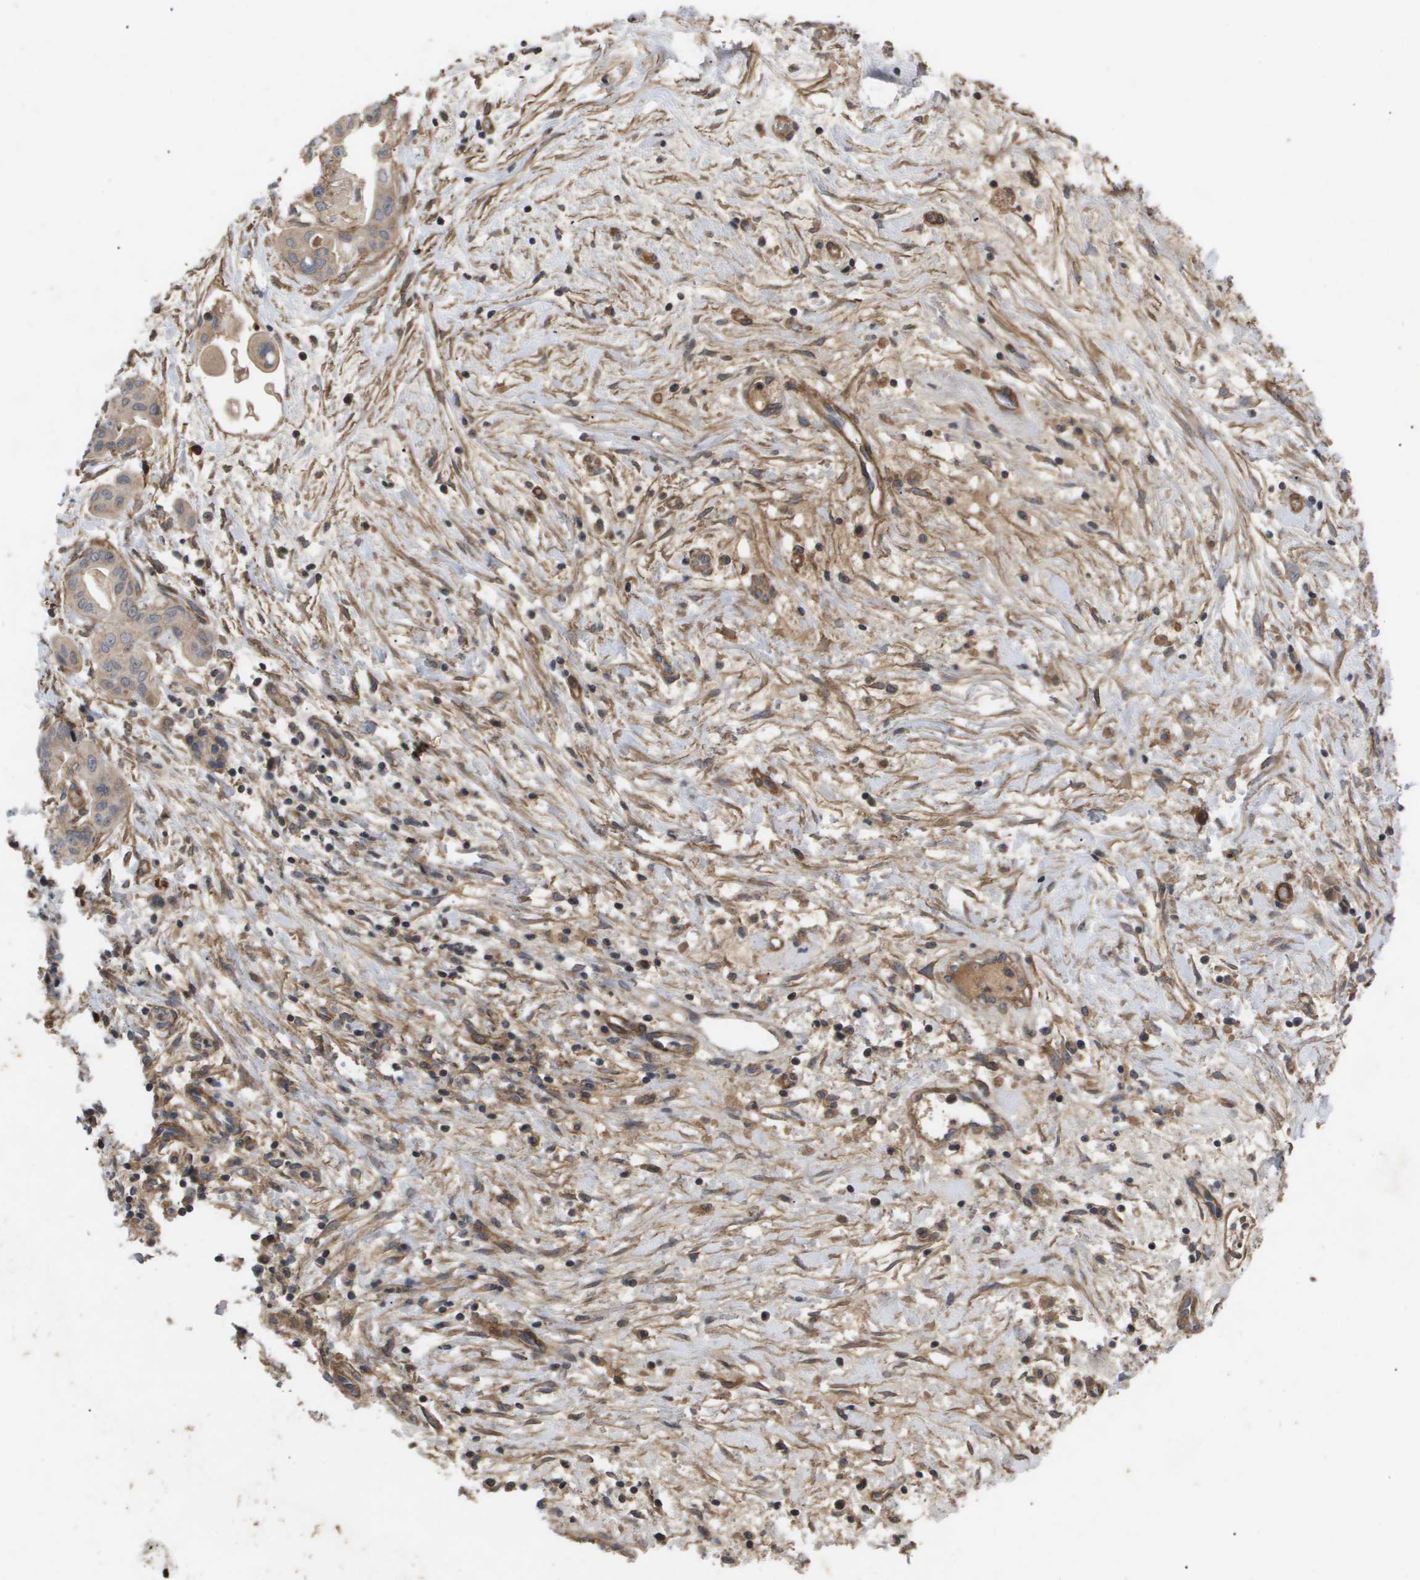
{"staining": {"intensity": "weak", "quantity": ">75%", "location": "cytoplasmic/membranous"}, "tissue": "pancreatic cancer", "cell_type": "Tumor cells", "image_type": "cancer", "snomed": [{"axis": "morphology", "description": "Adenocarcinoma, NOS"}, {"axis": "topography", "description": "Pancreas"}], "caption": "IHC (DAB) staining of pancreatic cancer (adenocarcinoma) displays weak cytoplasmic/membranous protein positivity in about >75% of tumor cells.", "gene": "TNS1", "patient": {"sex": "female", "age": 75}}